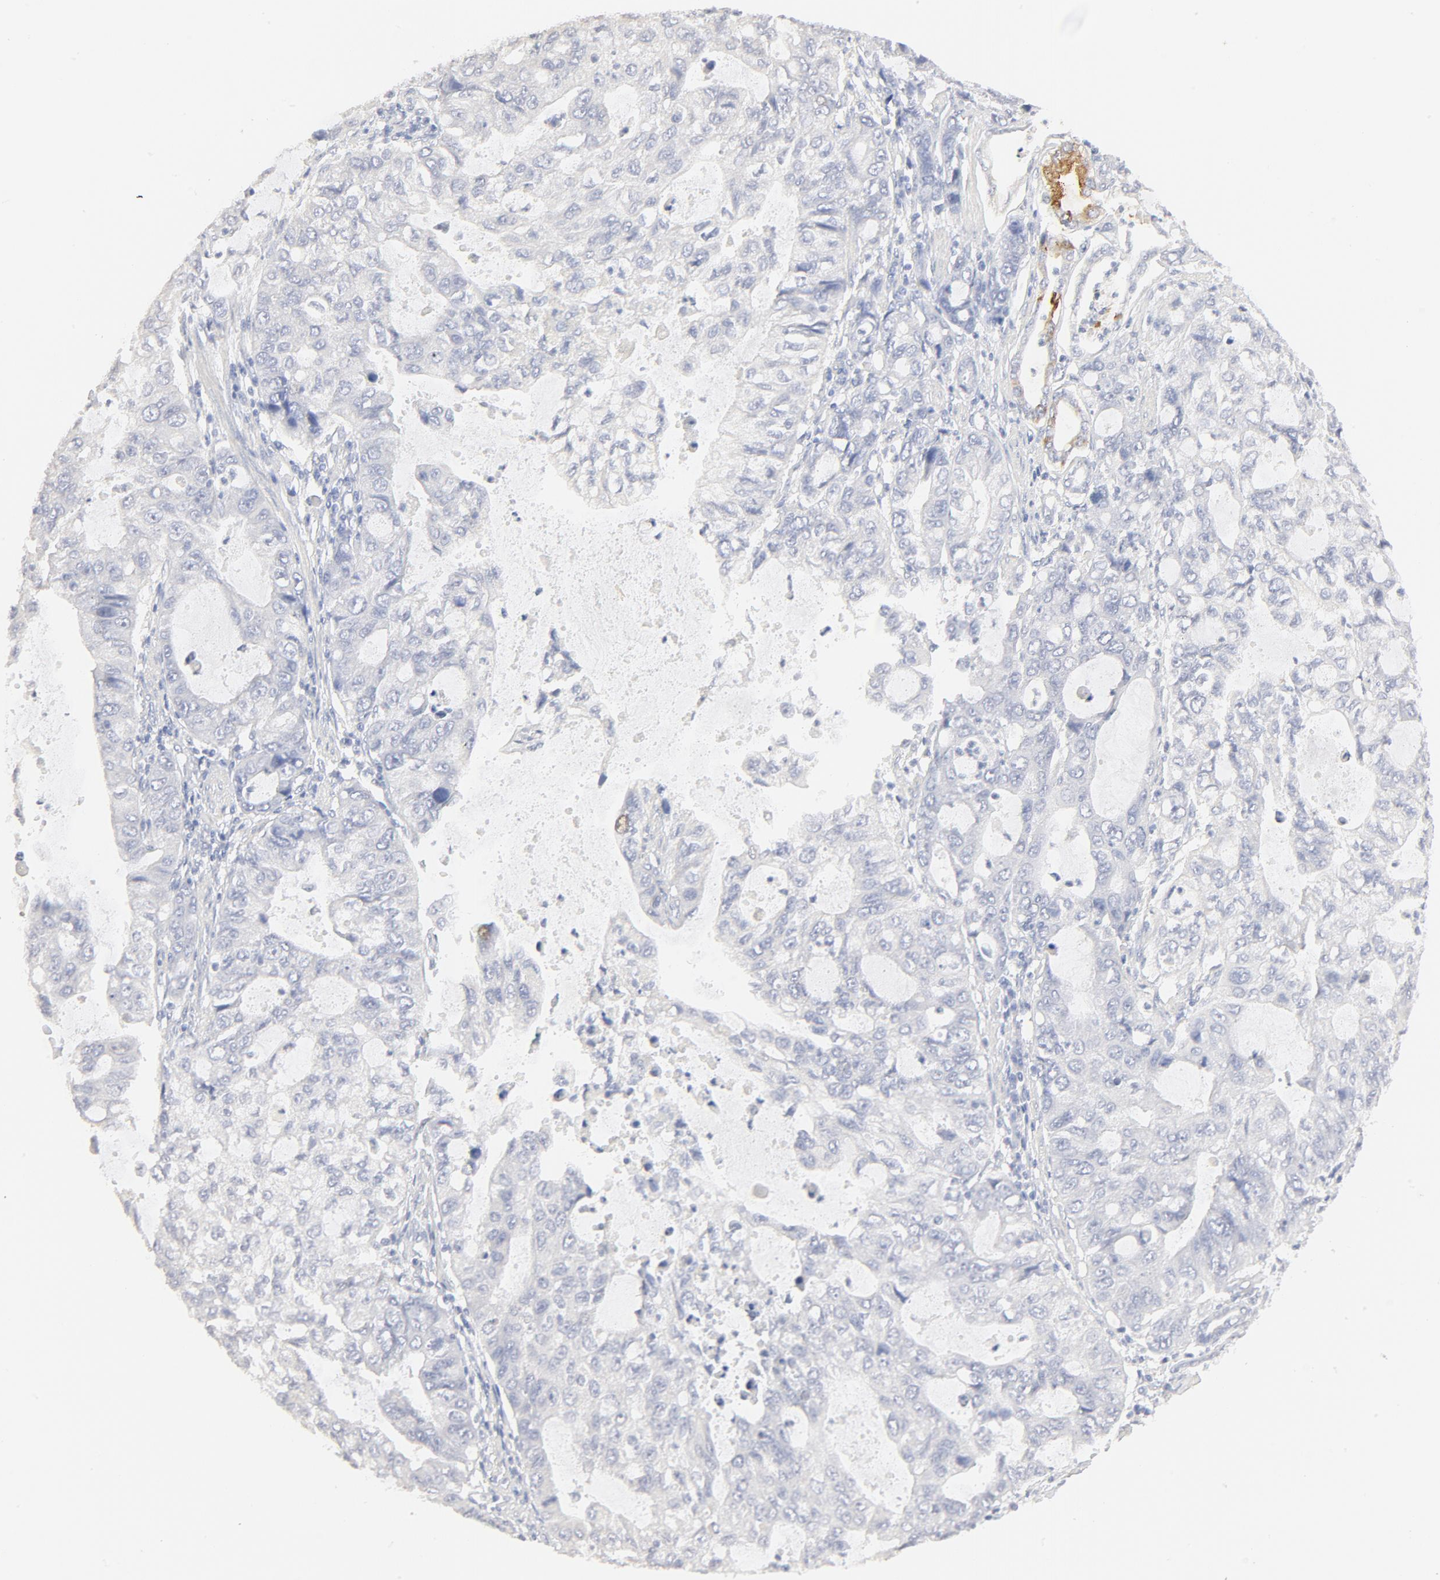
{"staining": {"intensity": "moderate", "quantity": "<25%", "location": "cytoplasmic/membranous"}, "tissue": "stomach cancer", "cell_type": "Tumor cells", "image_type": "cancer", "snomed": [{"axis": "morphology", "description": "Adenocarcinoma, NOS"}, {"axis": "topography", "description": "Stomach, upper"}], "caption": "There is low levels of moderate cytoplasmic/membranous expression in tumor cells of stomach cancer, as demonstrated by immunohistochemical staining (brown color).", "gene": "FCGBP", "patient": {"sex": "female", "age": 52}}